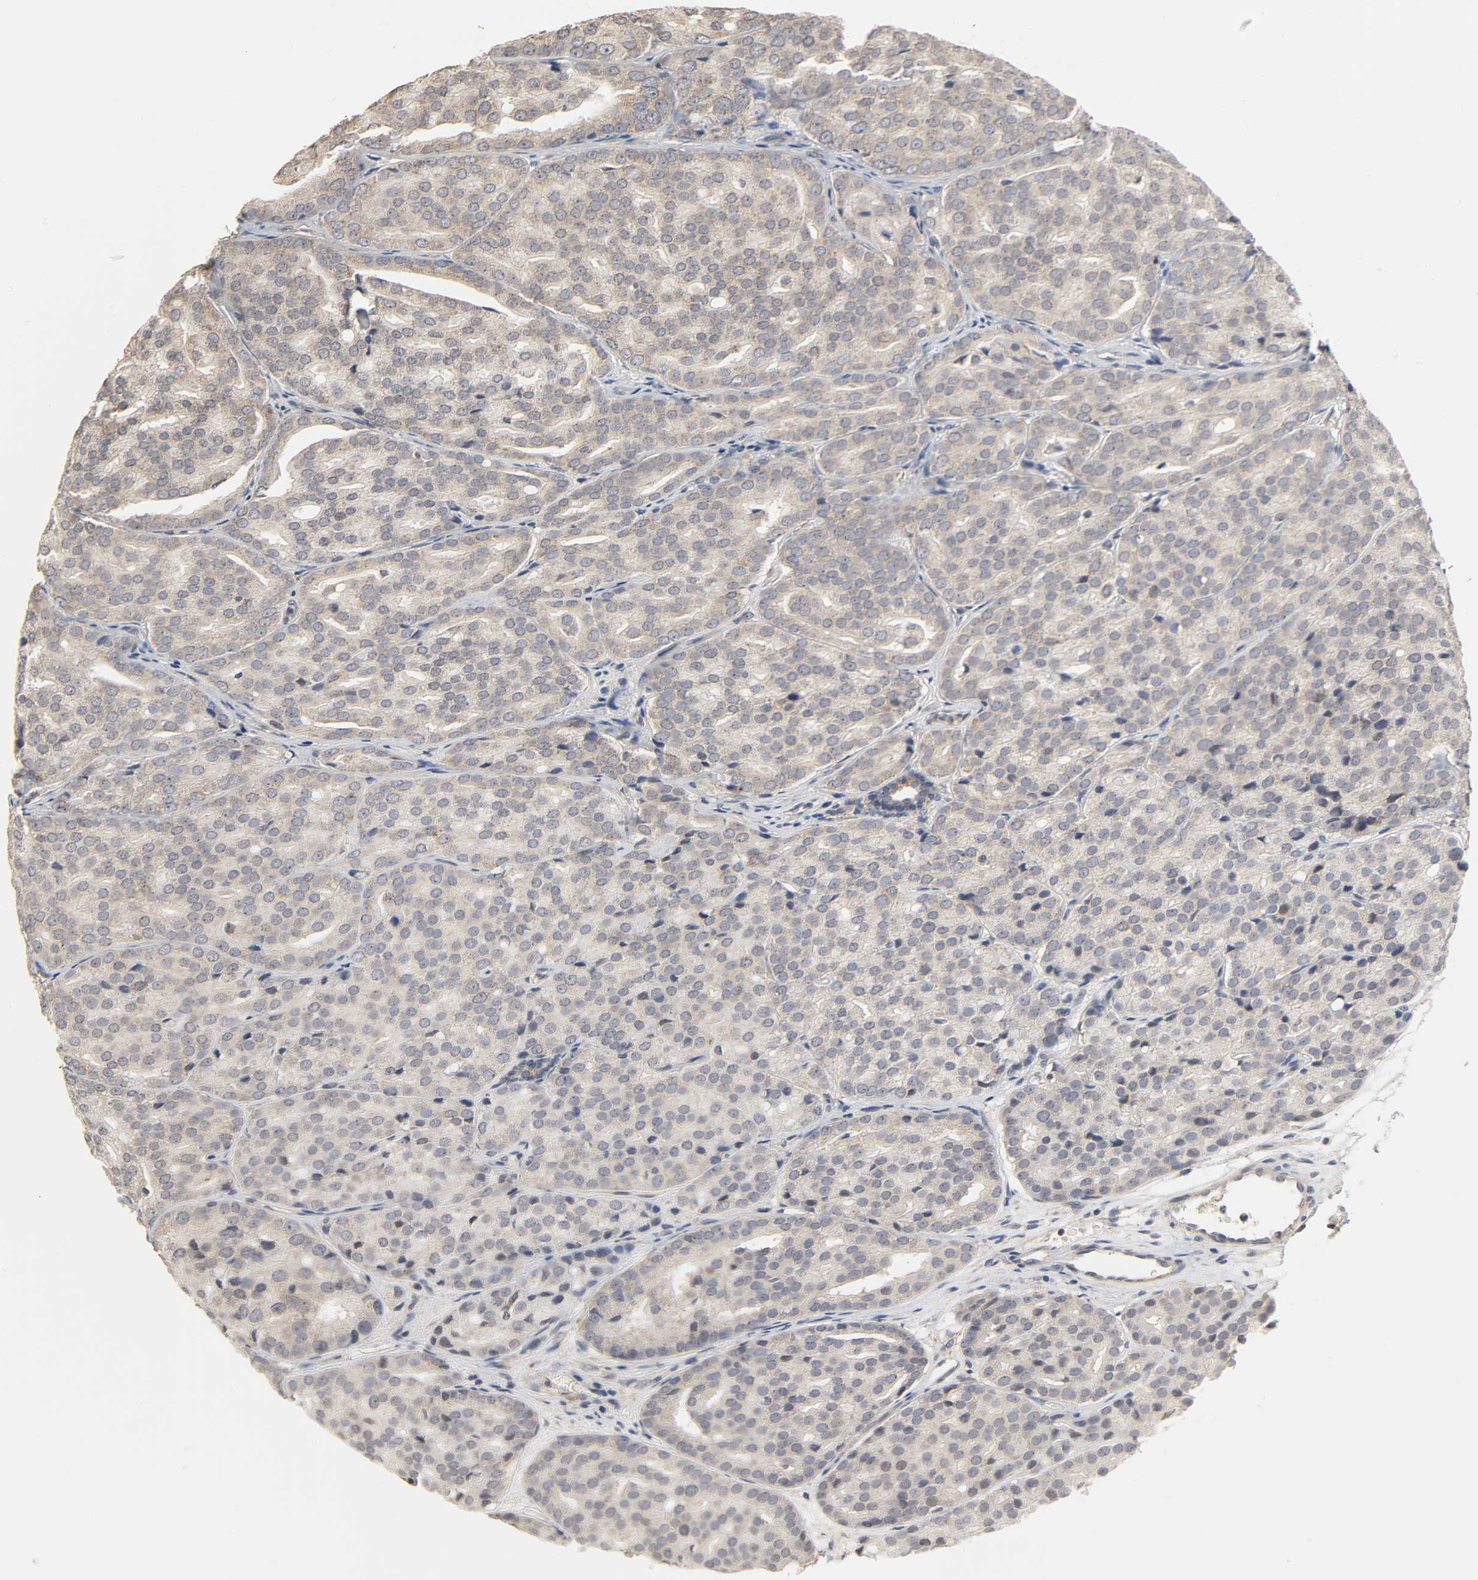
{"staining": {"intensity": "weak", "quantity": ">75%", "location": "cytoplasmic/membranous"}, "tissue": "prostate cancer", "cell_type": "Tumor cells", "image_type": "cancer", "snomed": [{"axis": "morphology", "description": "Adenocarcinoma, High grade"}, {"axis": "topography", "description": "Prostate"}], "caption": "There is low levels of weak cytoplasmic/membranous expression in tumor cells of prostate high-grade adenocarcinoma, as demonstrated by immunohistochemical staining (brown color).", "gene": "CLEC4E", "patient": {"sex": "male", "age": 64}}